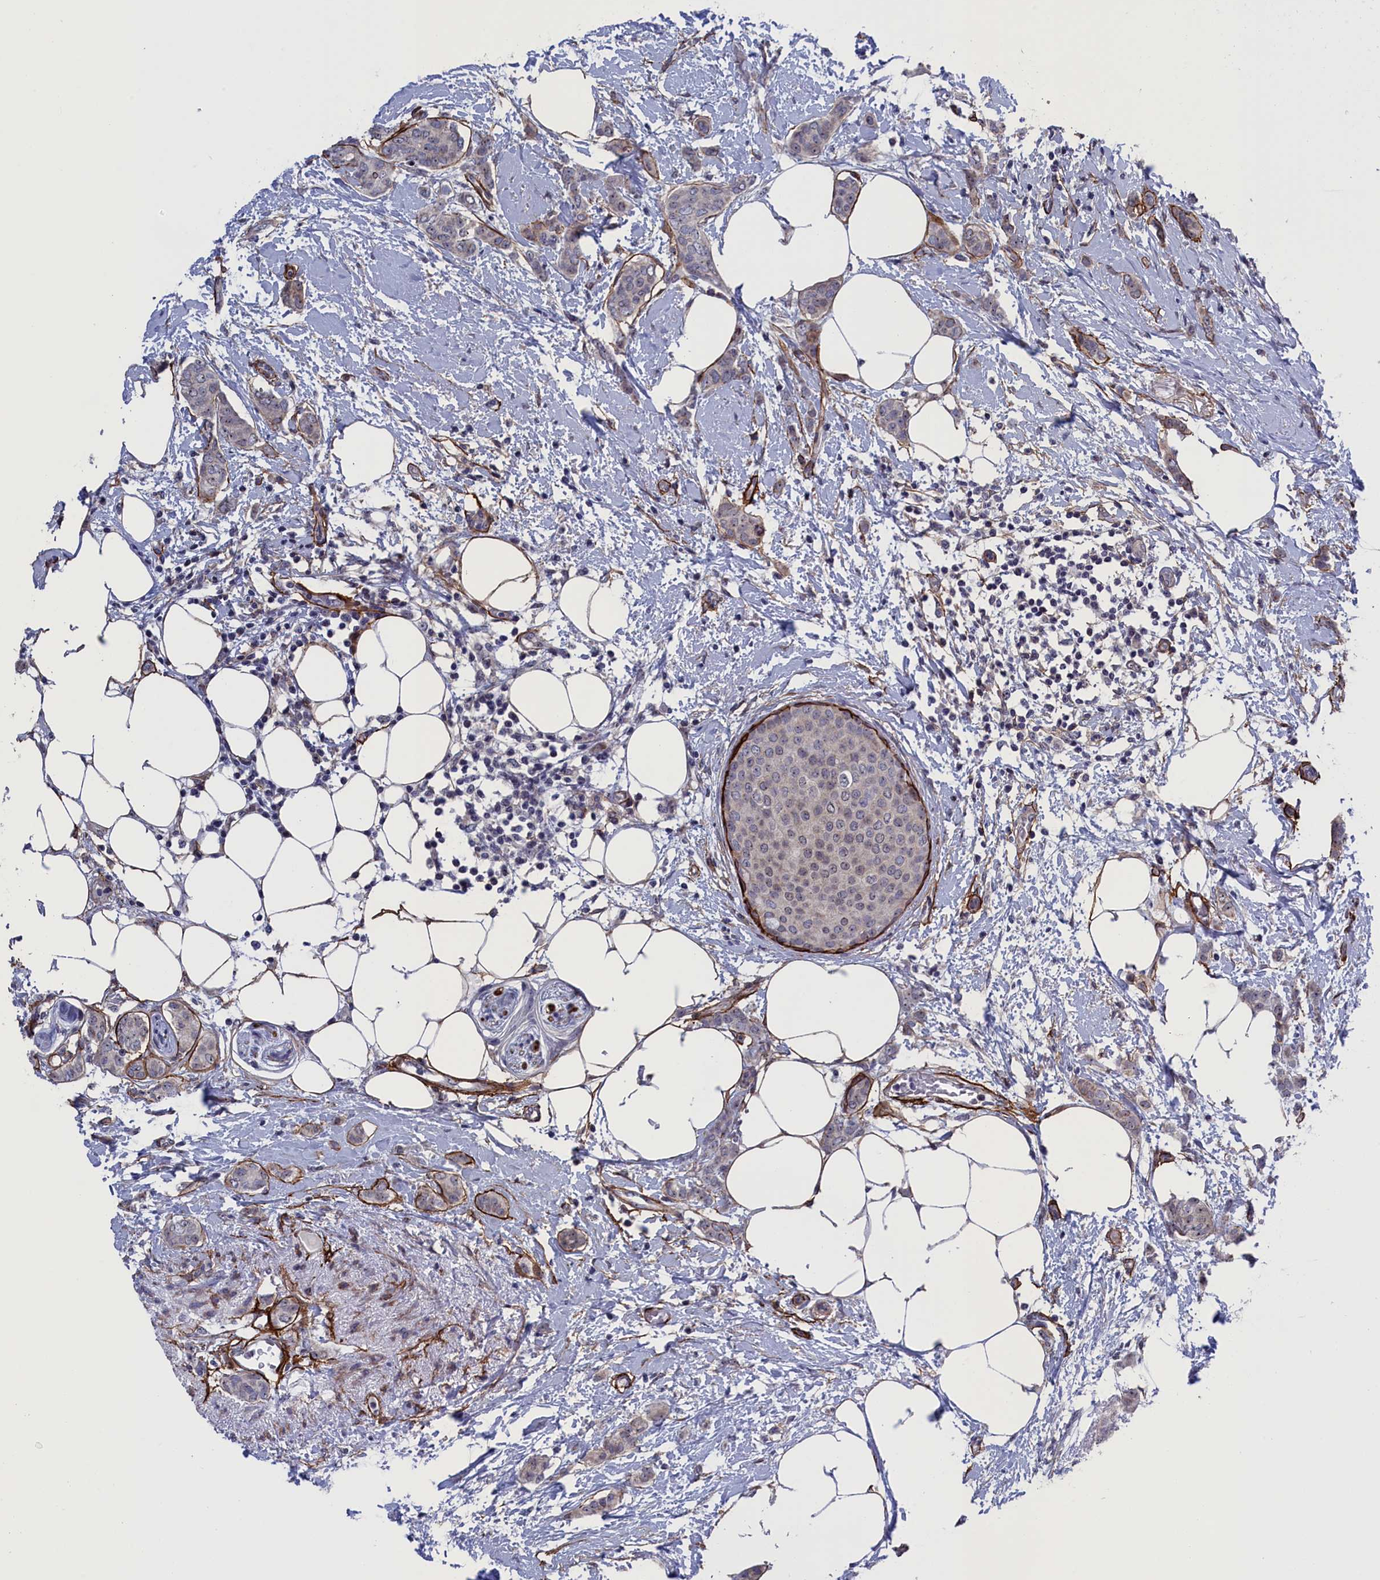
{"staining": {"intensity": "negative", "quantity": "none", "location": "none"}, "tissue": "breast cancer", "cell_type": "Tumor cells", "image_type": "cancer", "snomed": [{"axis": "morphology", "description": "Duct carcinoma"}, {"axis": "topography", "description": "Breast"}], "caption": "Immunohistochemical staining of human breast invasive ductal carcinoma demonstrates no significant staining in tumor cells.", "gene": "PPAN", "patient": {"sex": "female", "age": 72}}